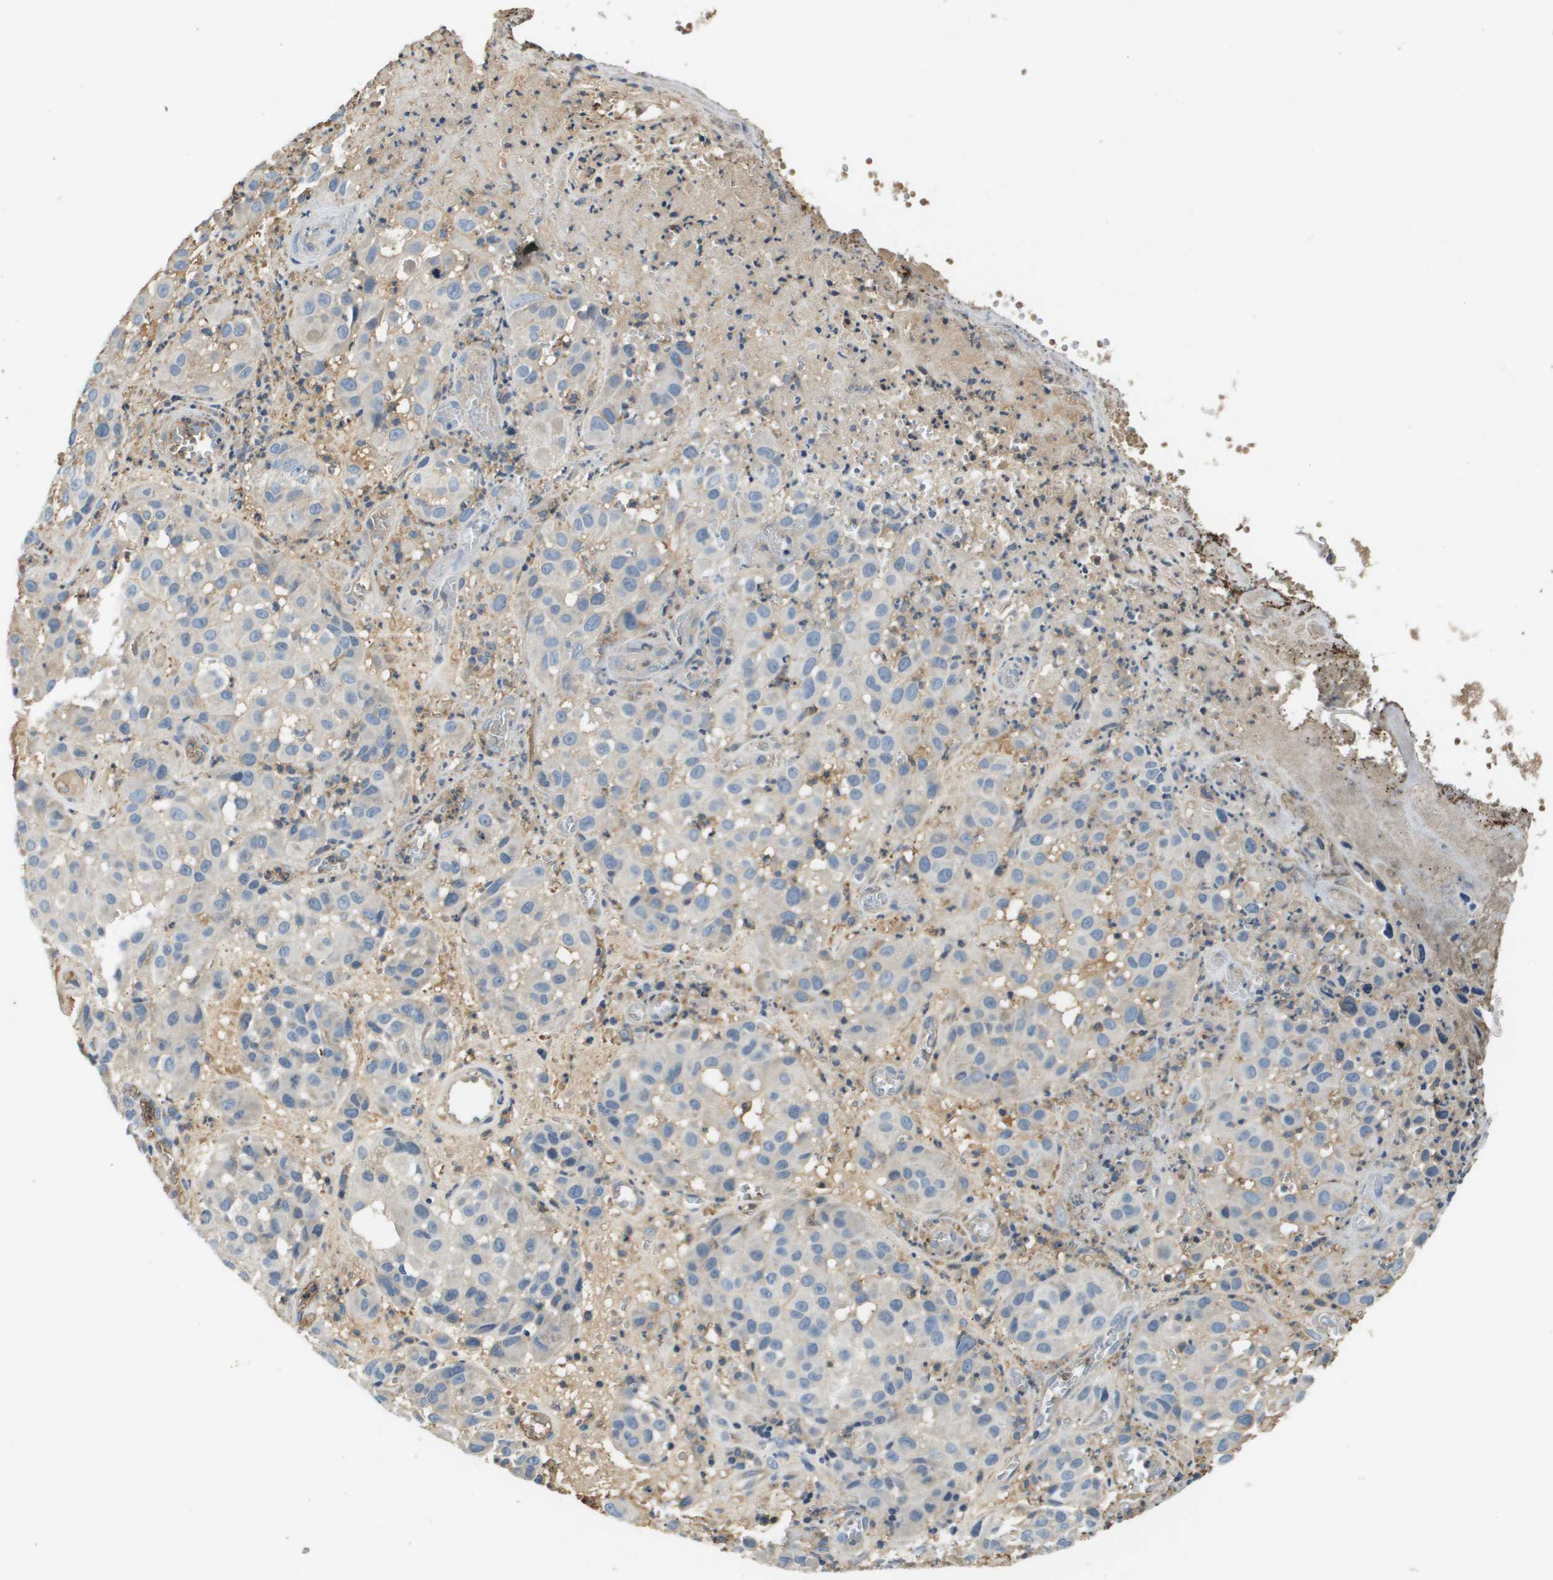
{"staining": {"intensity": "negative", "quantity": "none", "location": "none"}, "tissue": "melanoma", "cell_type": "Tumor cells", "image_type": "cancer", "snomed": [{"axis": "morphology", "description": "Malignant melanoma, NOS"}, {"axis": "topography", "description": "Skin"}], "caption": "Malignant melanoma was stained to show a protein in brown. There is no significant expression in tumor cells. (DAB IHC visualized using brightfield microscopy, high magnification).", "gene": "SLC16A3", "patient": {"sex": "female", "age": 21}}